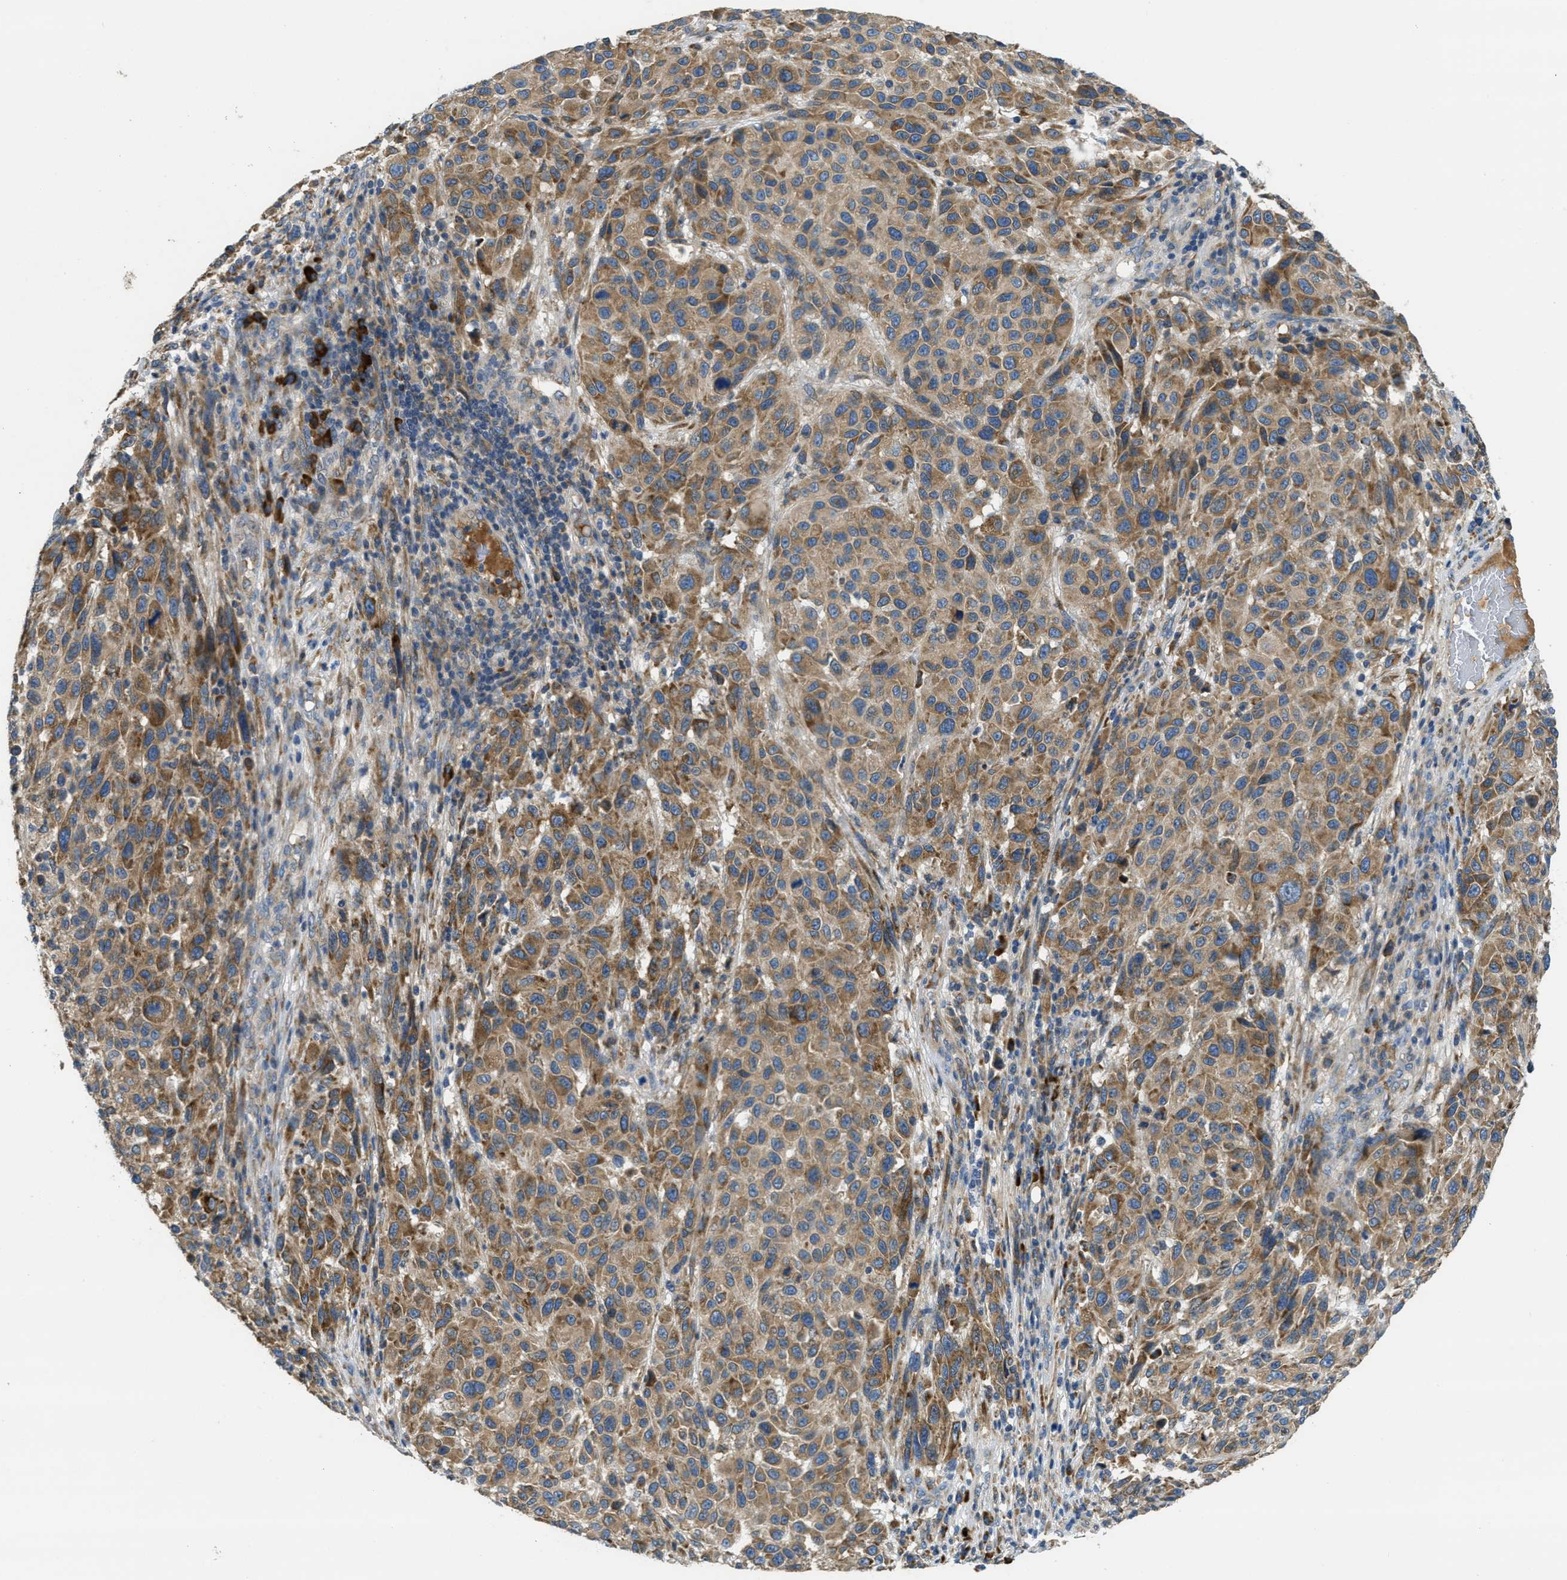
{"staining": {"intensity": "moderate", "quantity": ">75%", "location": "cytoplasmic/membranous"}, "tissue": "melanoma", "cell_type": "Tumor cells", "image_type": "cancer", "snomed": [{"axis": "morphology", "description": "Malignant melanoma, Metastatic site"}, {"axis": "topography", "description": "Lymph node"}], "caption": "Immunohistochemical staining of malignant melanoma (metastatic site) displays medium levels of moderate cytoplasmic/membranous protein staining in about >75% of tumor cells.", "gene": "SSR1", "patient": {"sex": "male", "age": 61}}